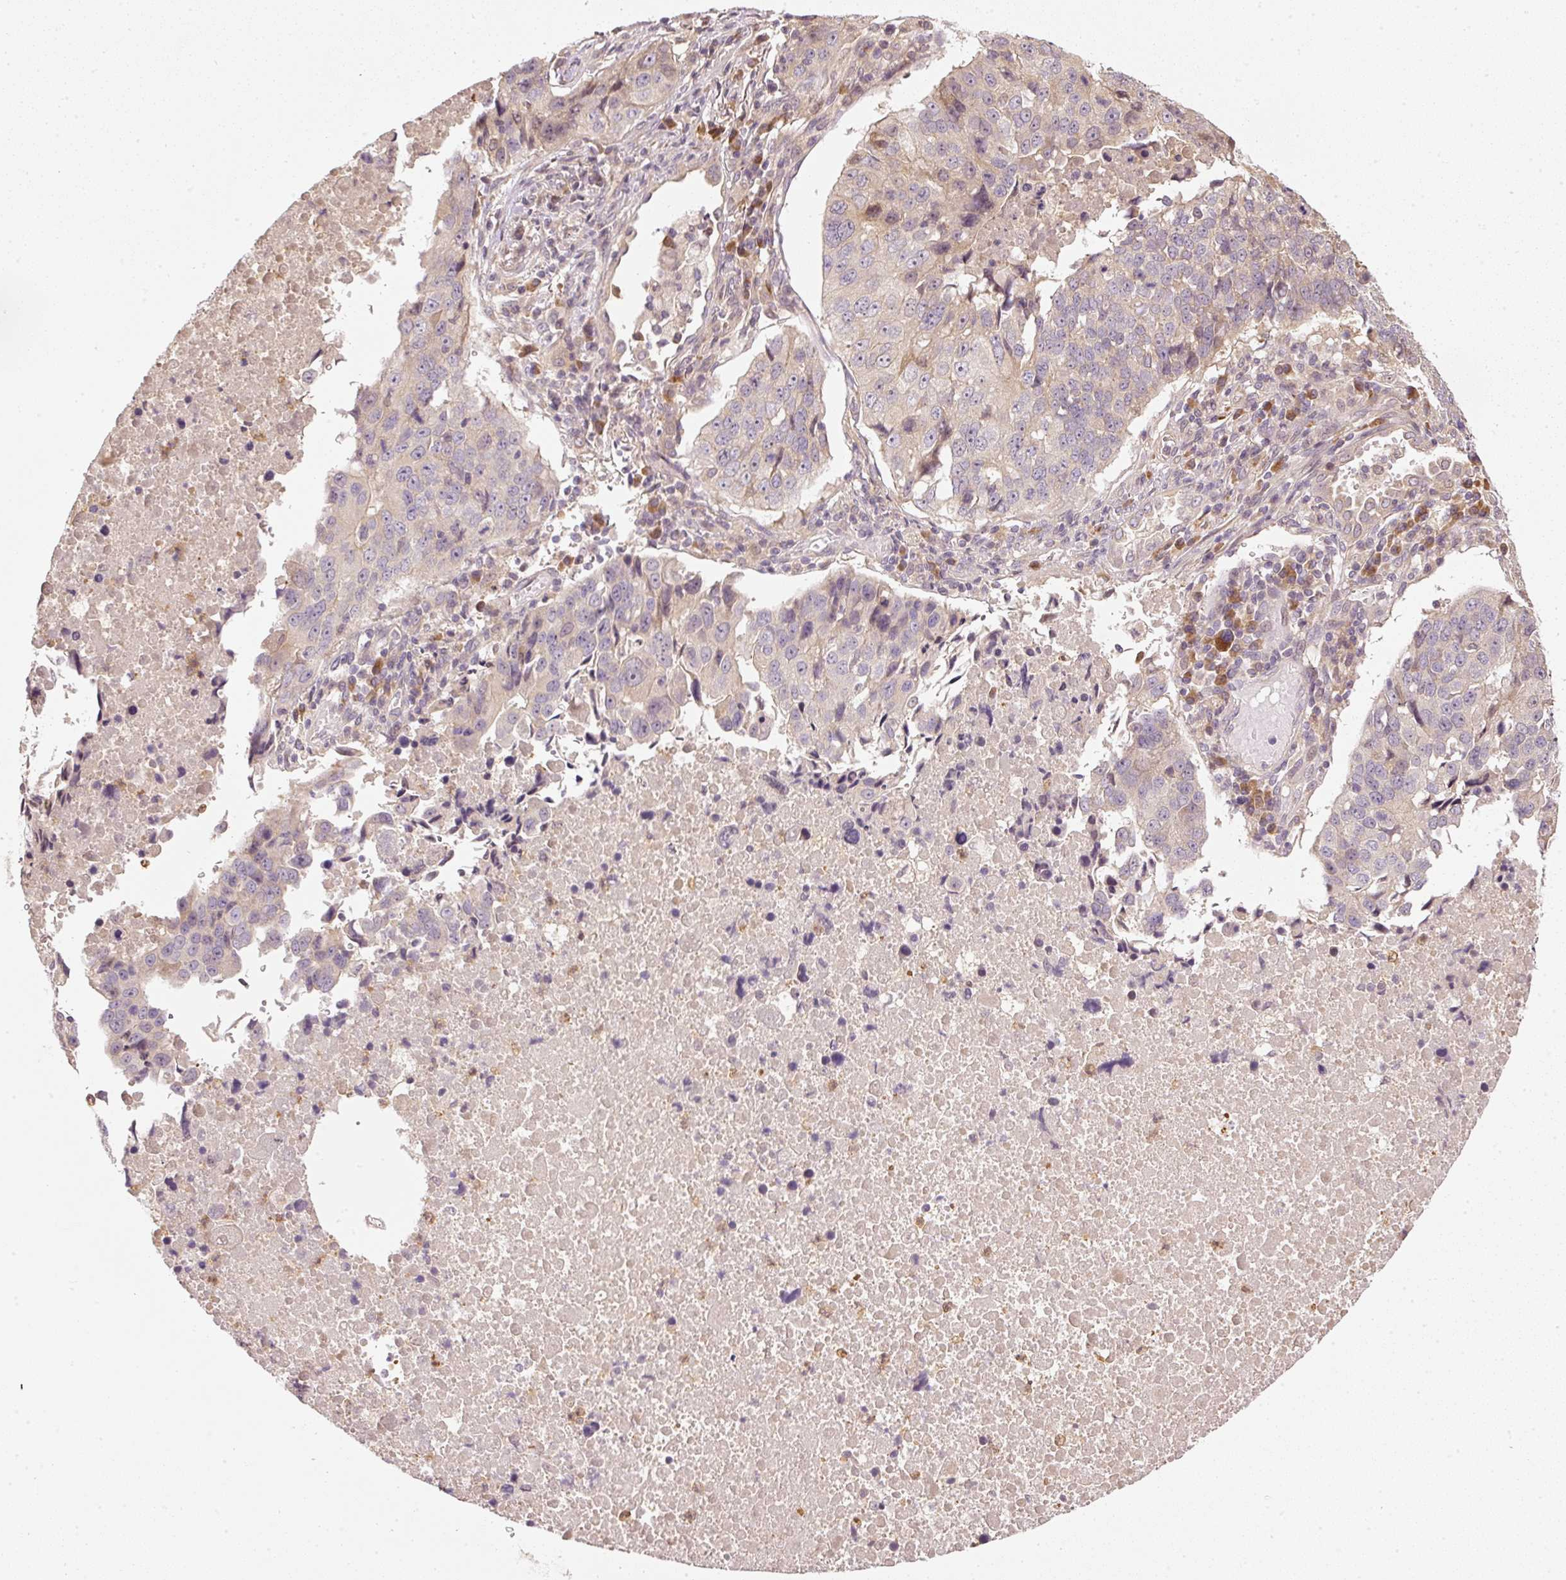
{"staining": {"intensity": "negative", "quantity": "none", "location": "none"}, "tissue": "lung cancer", "cell_type": "Tumor cells", "image_type": "cancer", "snomed": [{"axis": "morphology", "description": "Squamous cell carcinoma, NOS"}, {"axis": "topography", "description": "Lung"}], "caption": "DAB immunohistochemical staining of lung cancer reveals no significant expression in tumor cells.", "gene": "CTTNBP2", "patient": {"sex": "female", "age": 66}}